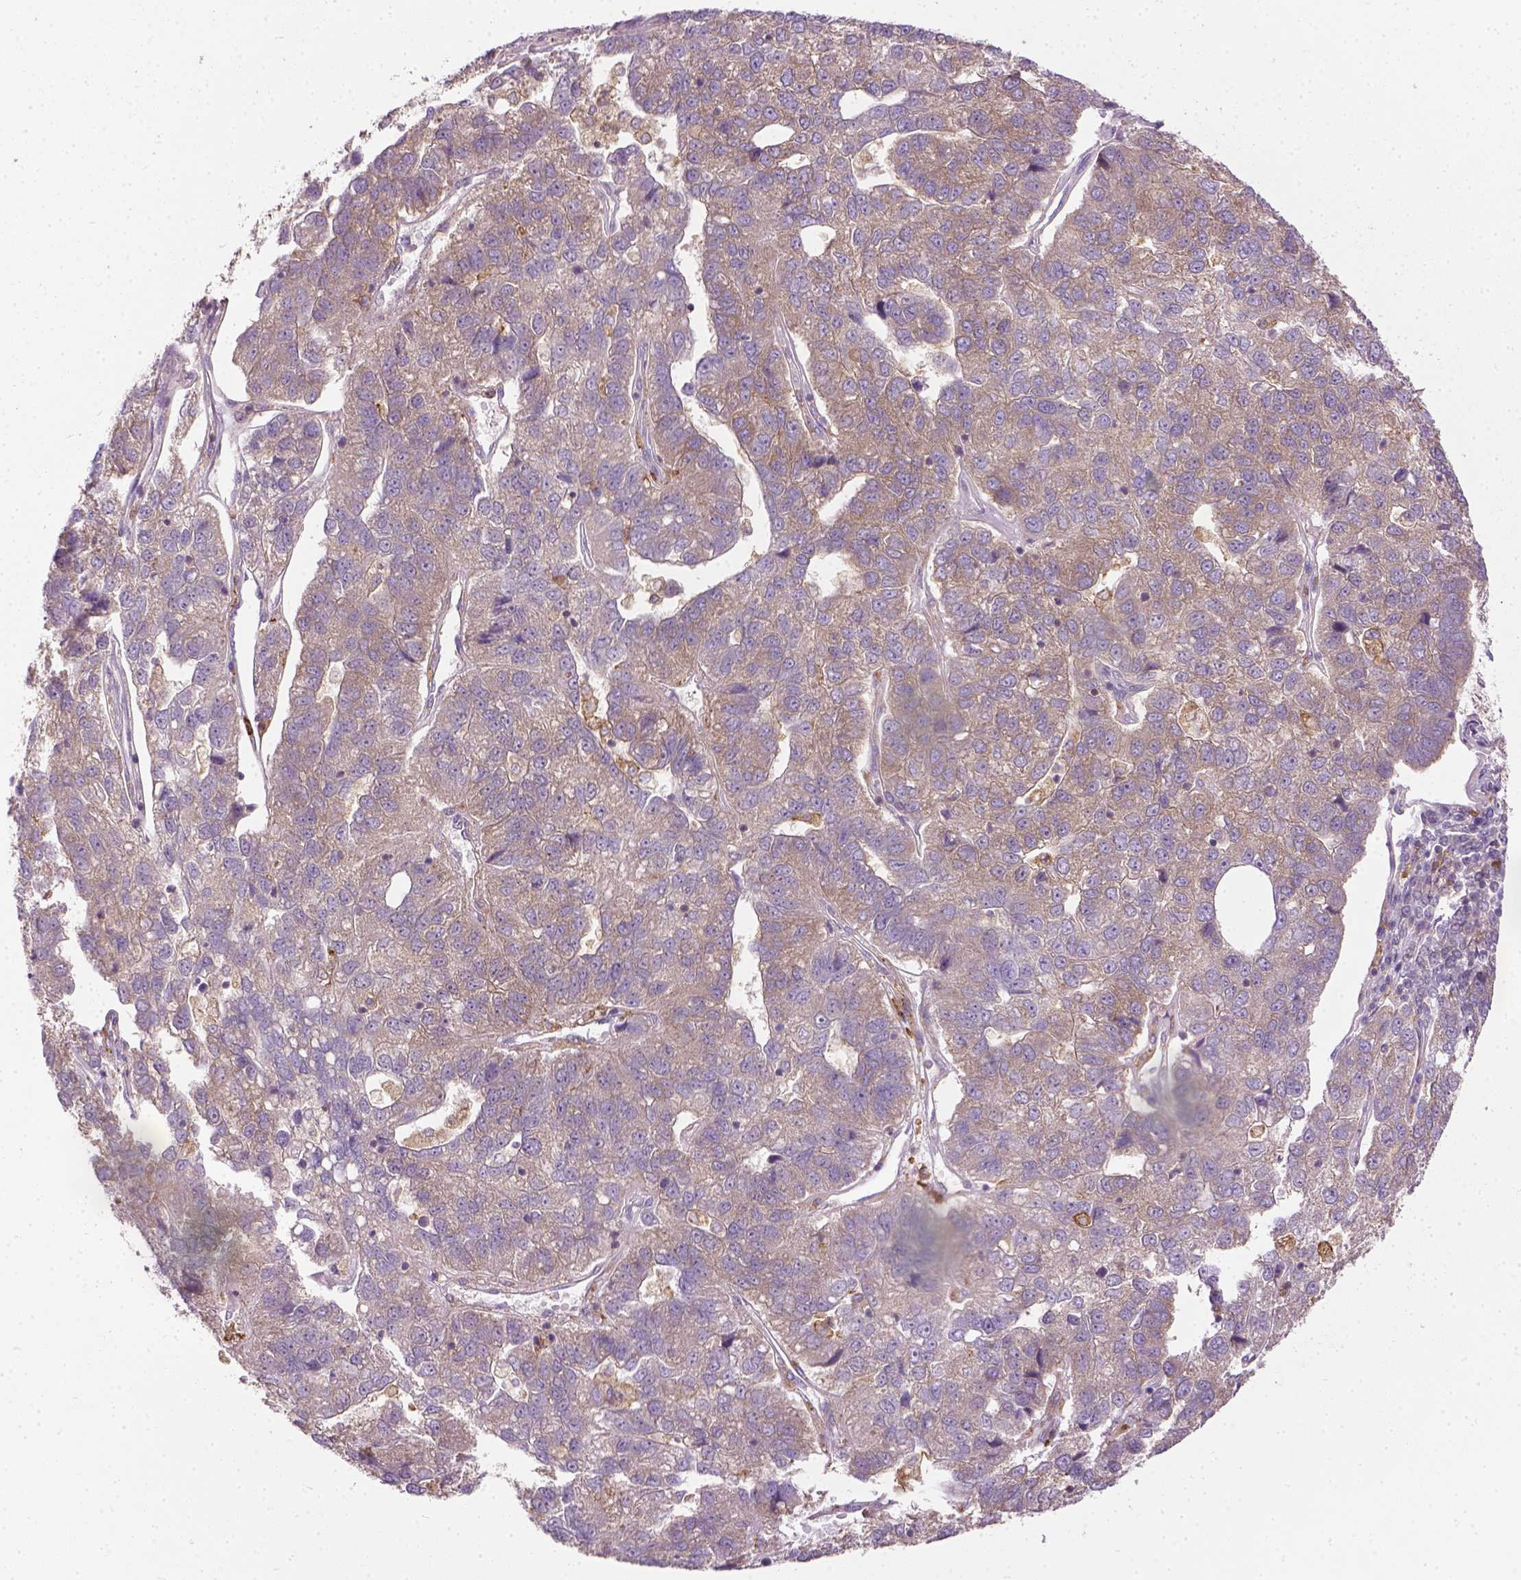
{"staining": {"intensity": "weak", "quantity": ">75%", "location": "cytoplasmic/membranous"}, "tissue": "pancreatic cancer", "cell_type": "Tumor cells", "image_type": "cancer", "snomed": [{"axis": "morphology", "description": "Adenocarcinoma, NOS"}, {"axis": "topography", "description": "Pancreas"}], "caption": "The immunohistochemical stain labels weak cytoplasmic/membranous expression in tumor cells of adenocarcinoma (pancreatic) tissue.", "gene": "PRAG1", "patient": {"sex": "female", "age": 61}}